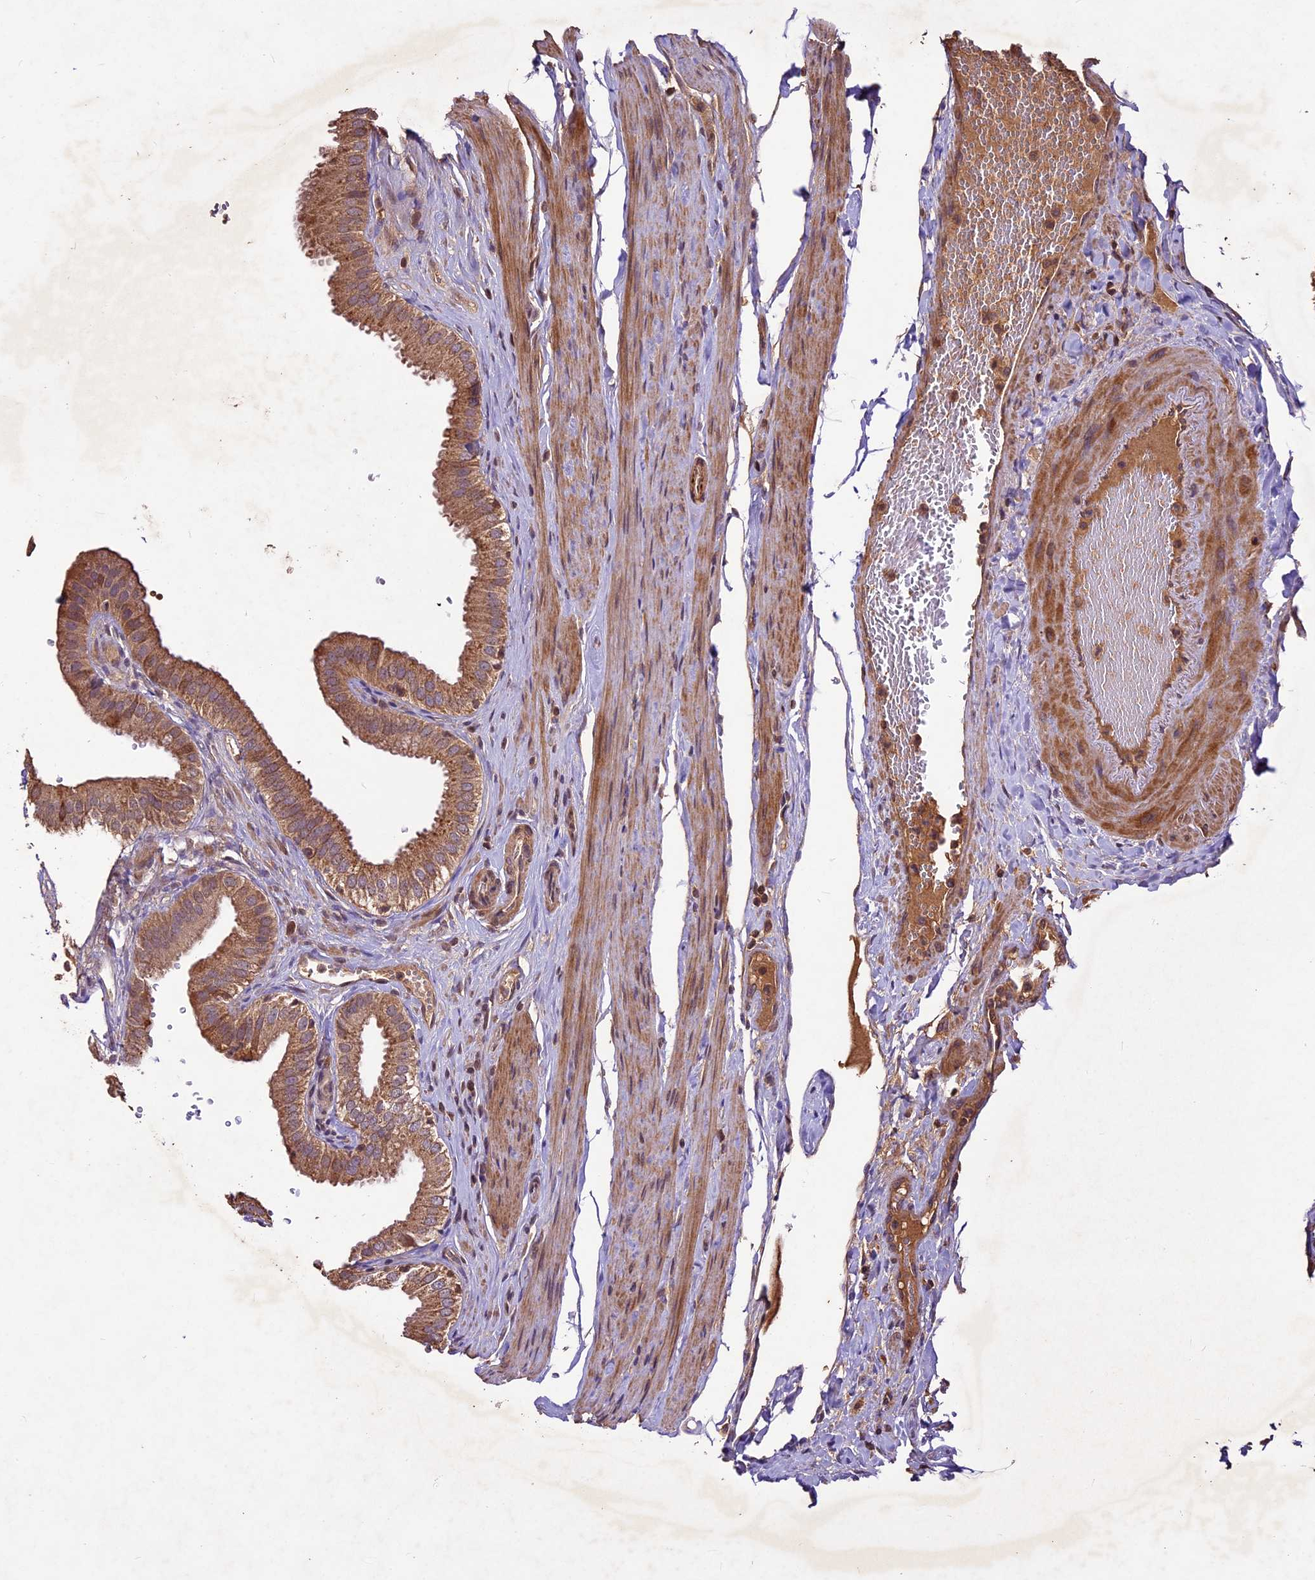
{"staining": {"intensity": "moderate", "quantity": ">75%", "location": "cytoplasmic/membranous"}, "tissue": "gallbladder", "cell_type": "Glandular cells", "image_type": "normal", "snomed": [{"axis": "morphology", "description": "Normal tissue, NOS"}, {"axis": "topography", "description": "Gallbladder"}], "caption": "IHC (DAB (3,3'-diaminobenzidine)) staining of normal human gallbladder exhibits moderate cytoplasmic/membranous protein staining in approximately >75% of glandular cells.", "gene": "CRLF1", "patient": {"sex": "female", "age": 61}}